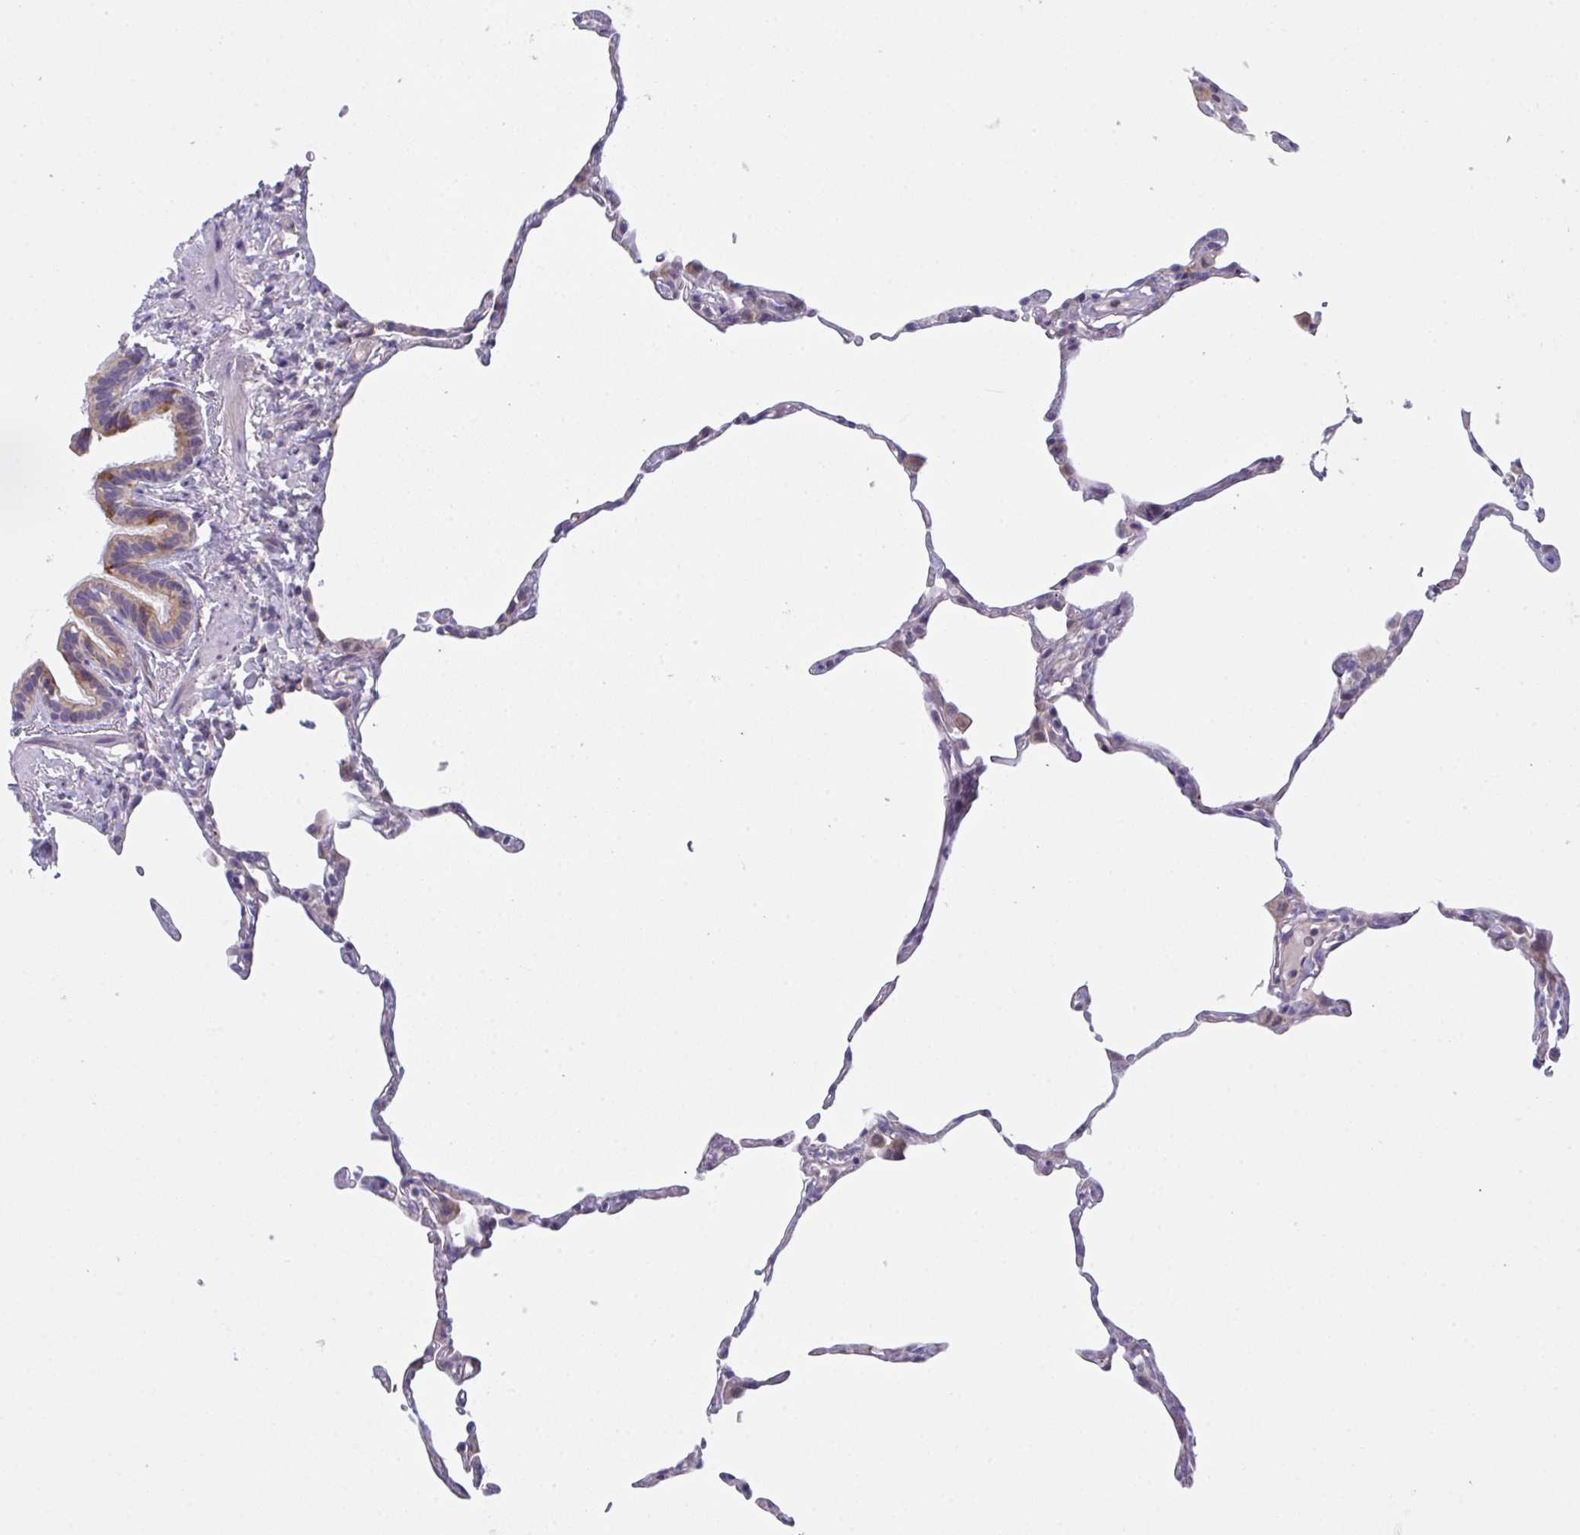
{"staining": {"intensity": "negative", "quantity": "none", "location": "none"}, "tissue": "lung", "cell_type": "Alveolar cells", "image_type": "normal", "snomed": [{"axis": "morphology", "description": "Normal tissue, NOS"}, {"axis": "topography", "description": "Lung"}], "caption": "Protein analysis of unremarkable lung shows no significant staining in alveolar cells.", "gene": "MRPS2", "patient": {"sex": "female", "age": 57}}